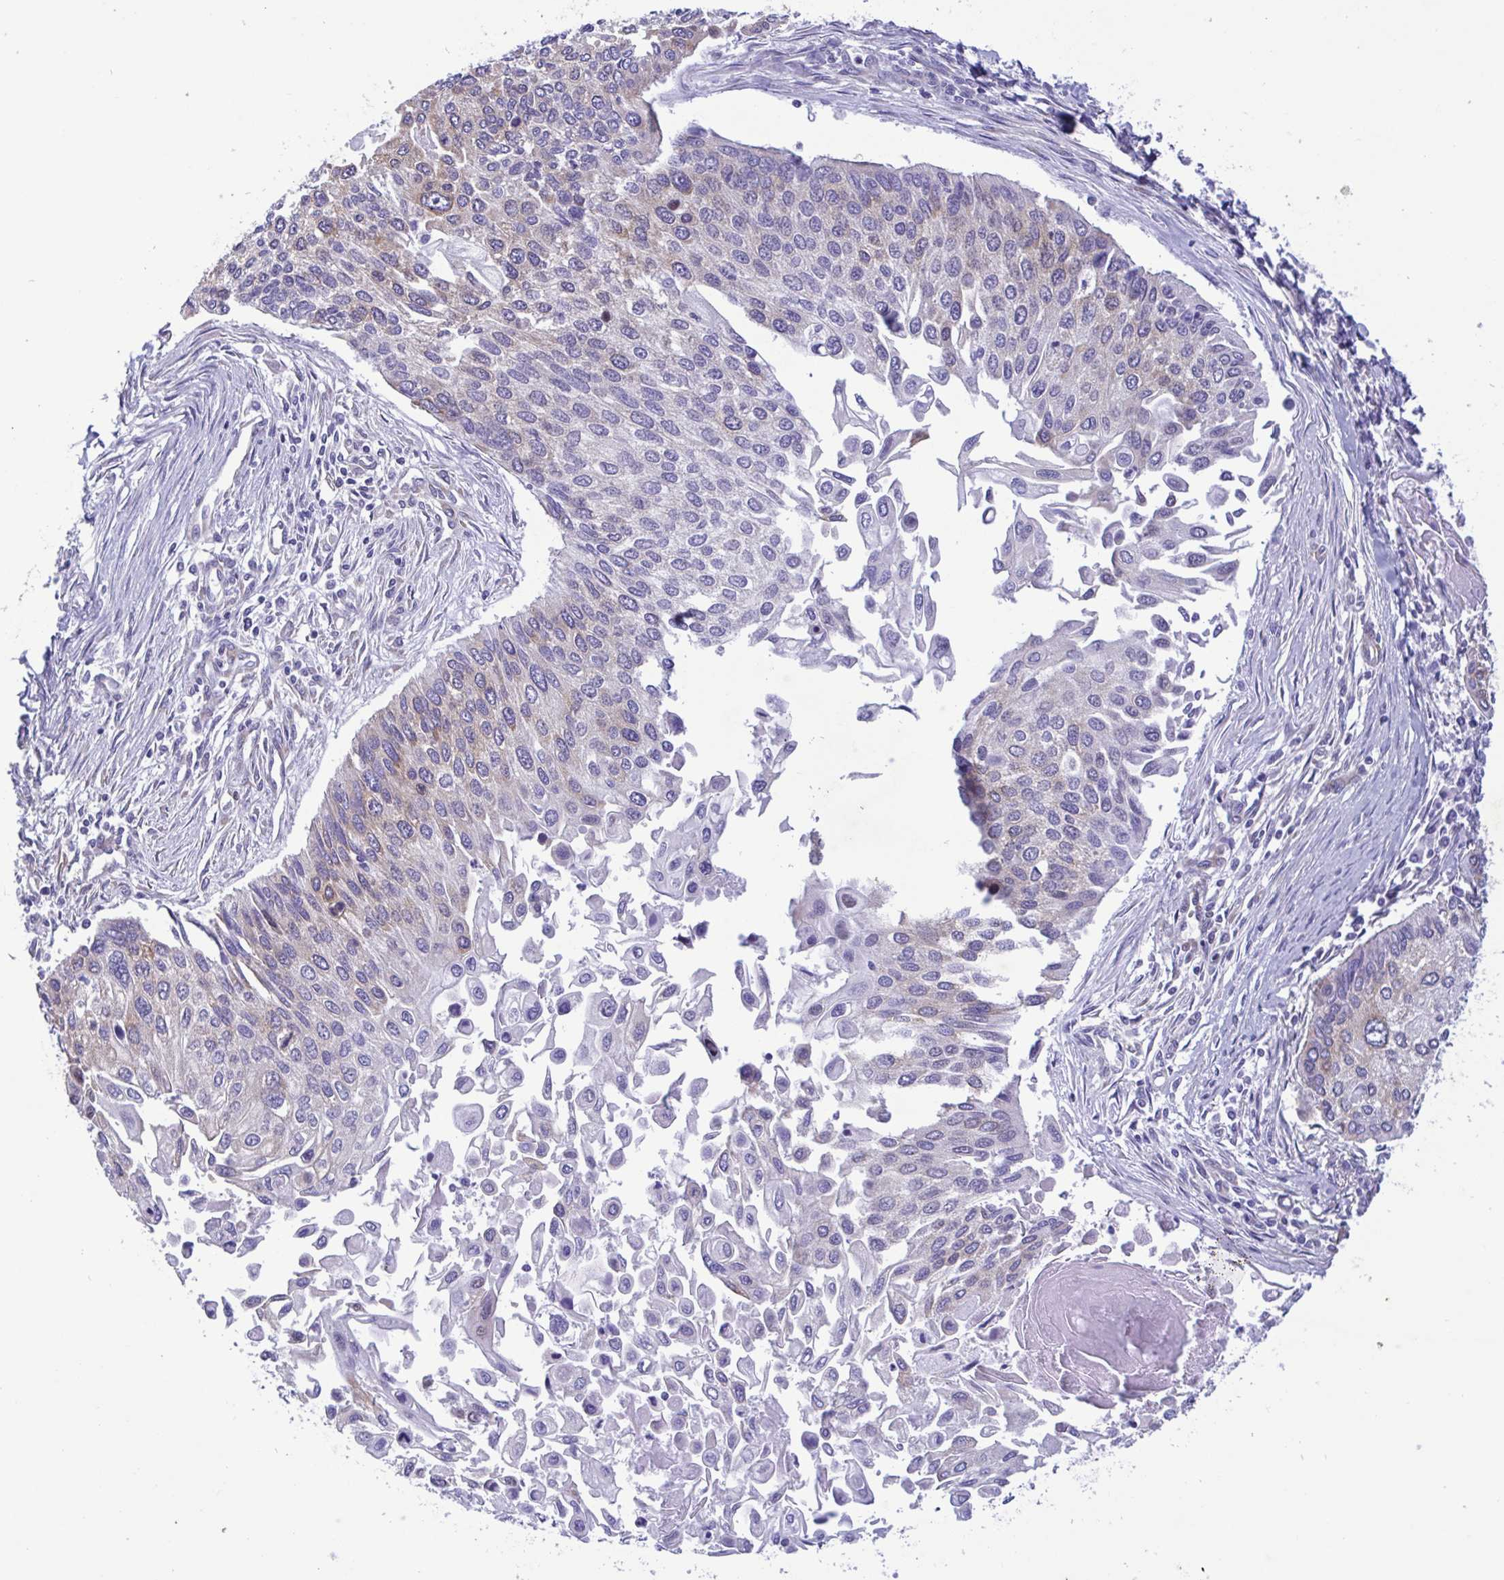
{"staining": {"intensity": "weak", "quantity": "<25%", "location": "cytoplasmic/membranous"}, "tissue": "lung cancer", "cell_type": "Tumor cells", "image_type": "cancer", "snomed": [{"axis": "morphology", "description": "Squamous cell carcinoma, NOS"}, {"axis": "morphology", "description": "Squamous cell carcinoma, metastatic, NOS"}, {"axis": "topography", "description": "Lung"}], "caption": "DAB immunohistochemical staining of human lung cancer (metastatic squamous cell carcinoma) displays no significant positivity in tumor cells.", "gene": "TNNI3", "patient": {"sex": "male", "age": 63}}